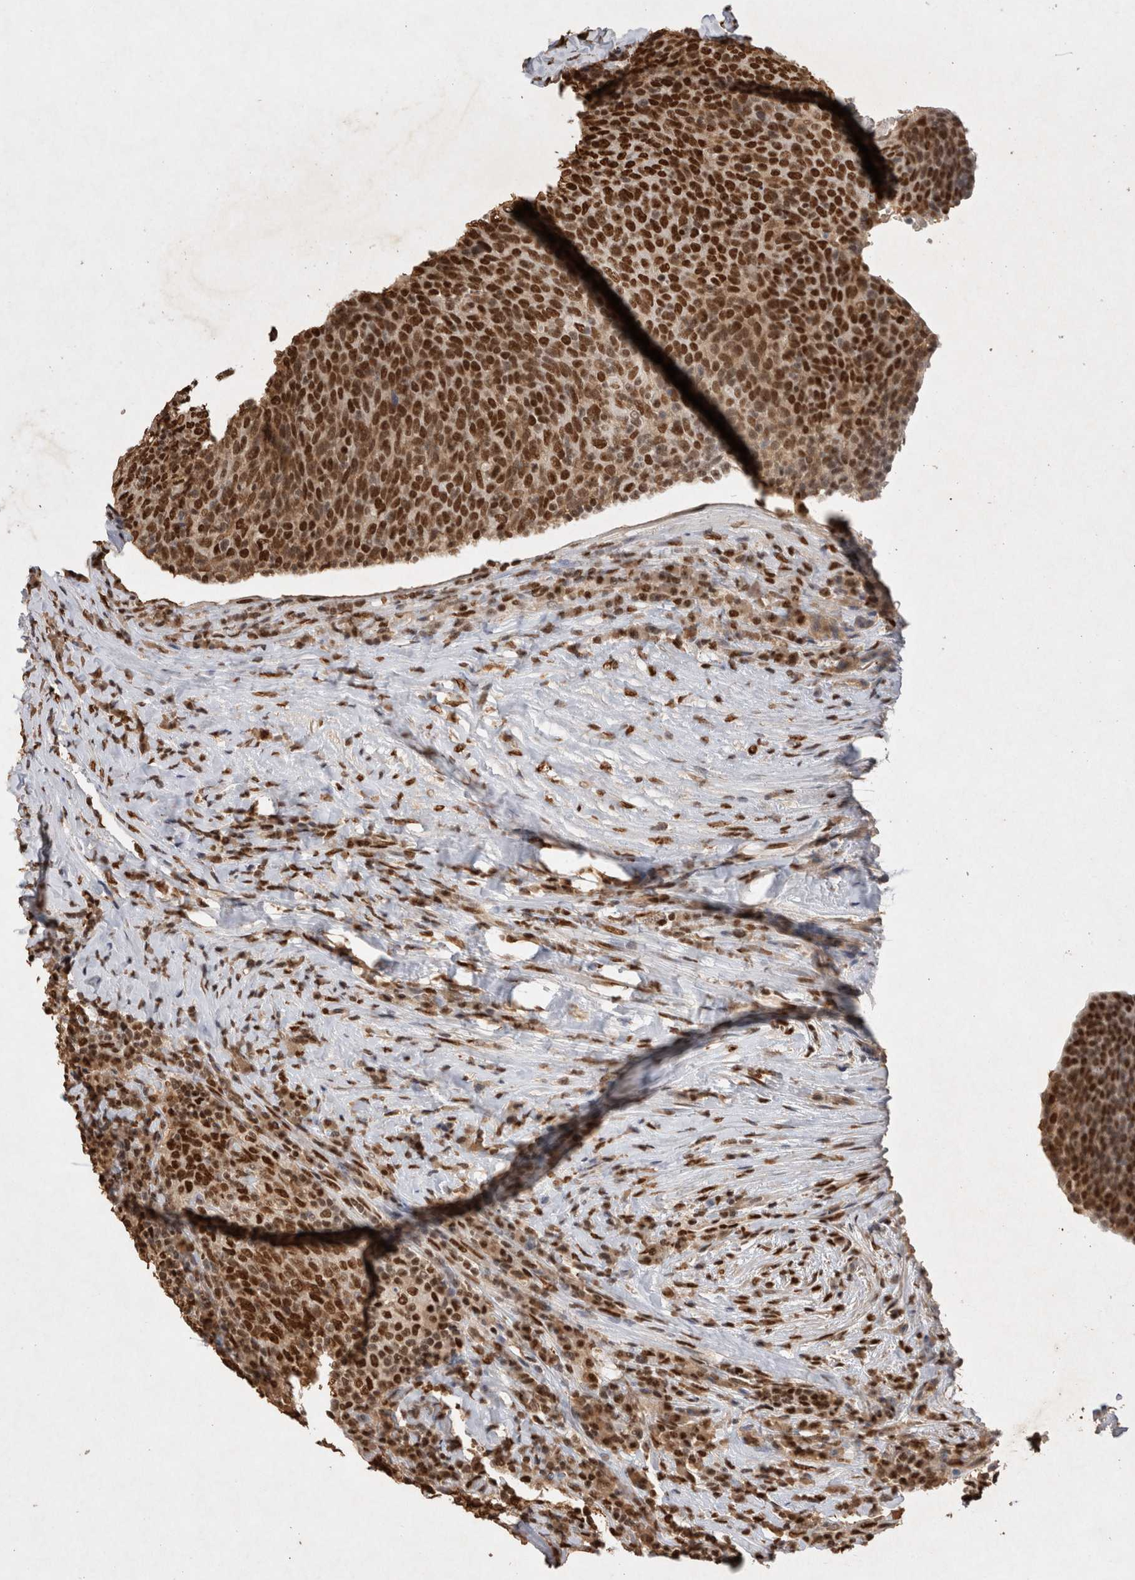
{"staining": {"intensity": "strong", "quantity": ">75%", "location": "nuclear"}, "tissue": "head and neck cancer", "cell_type": "Tumor cells", "image_type": "cancer", "snomed": [{"axis": "morphology", "description": "Squamous cell carcinoma, NOS"}, {"axis": "morphology", "description": "Squamous cell carcinoma, metastatic, NOS"}, {"axis": "topography", "description": "Lymph node"}, {"axis": "topography", "description": "Head-Neck"}], "caption": "A brown stain labels strong nuclear expression of a protein in head and neck cancer (squamous cell carcinoma) tumor cells. (DAB (3,3'-diaminobenzidine) IHC with brightfield microscopy, high magnification).", "gene": "HDGF", "patient": {"sex": "male", "age": 62}}